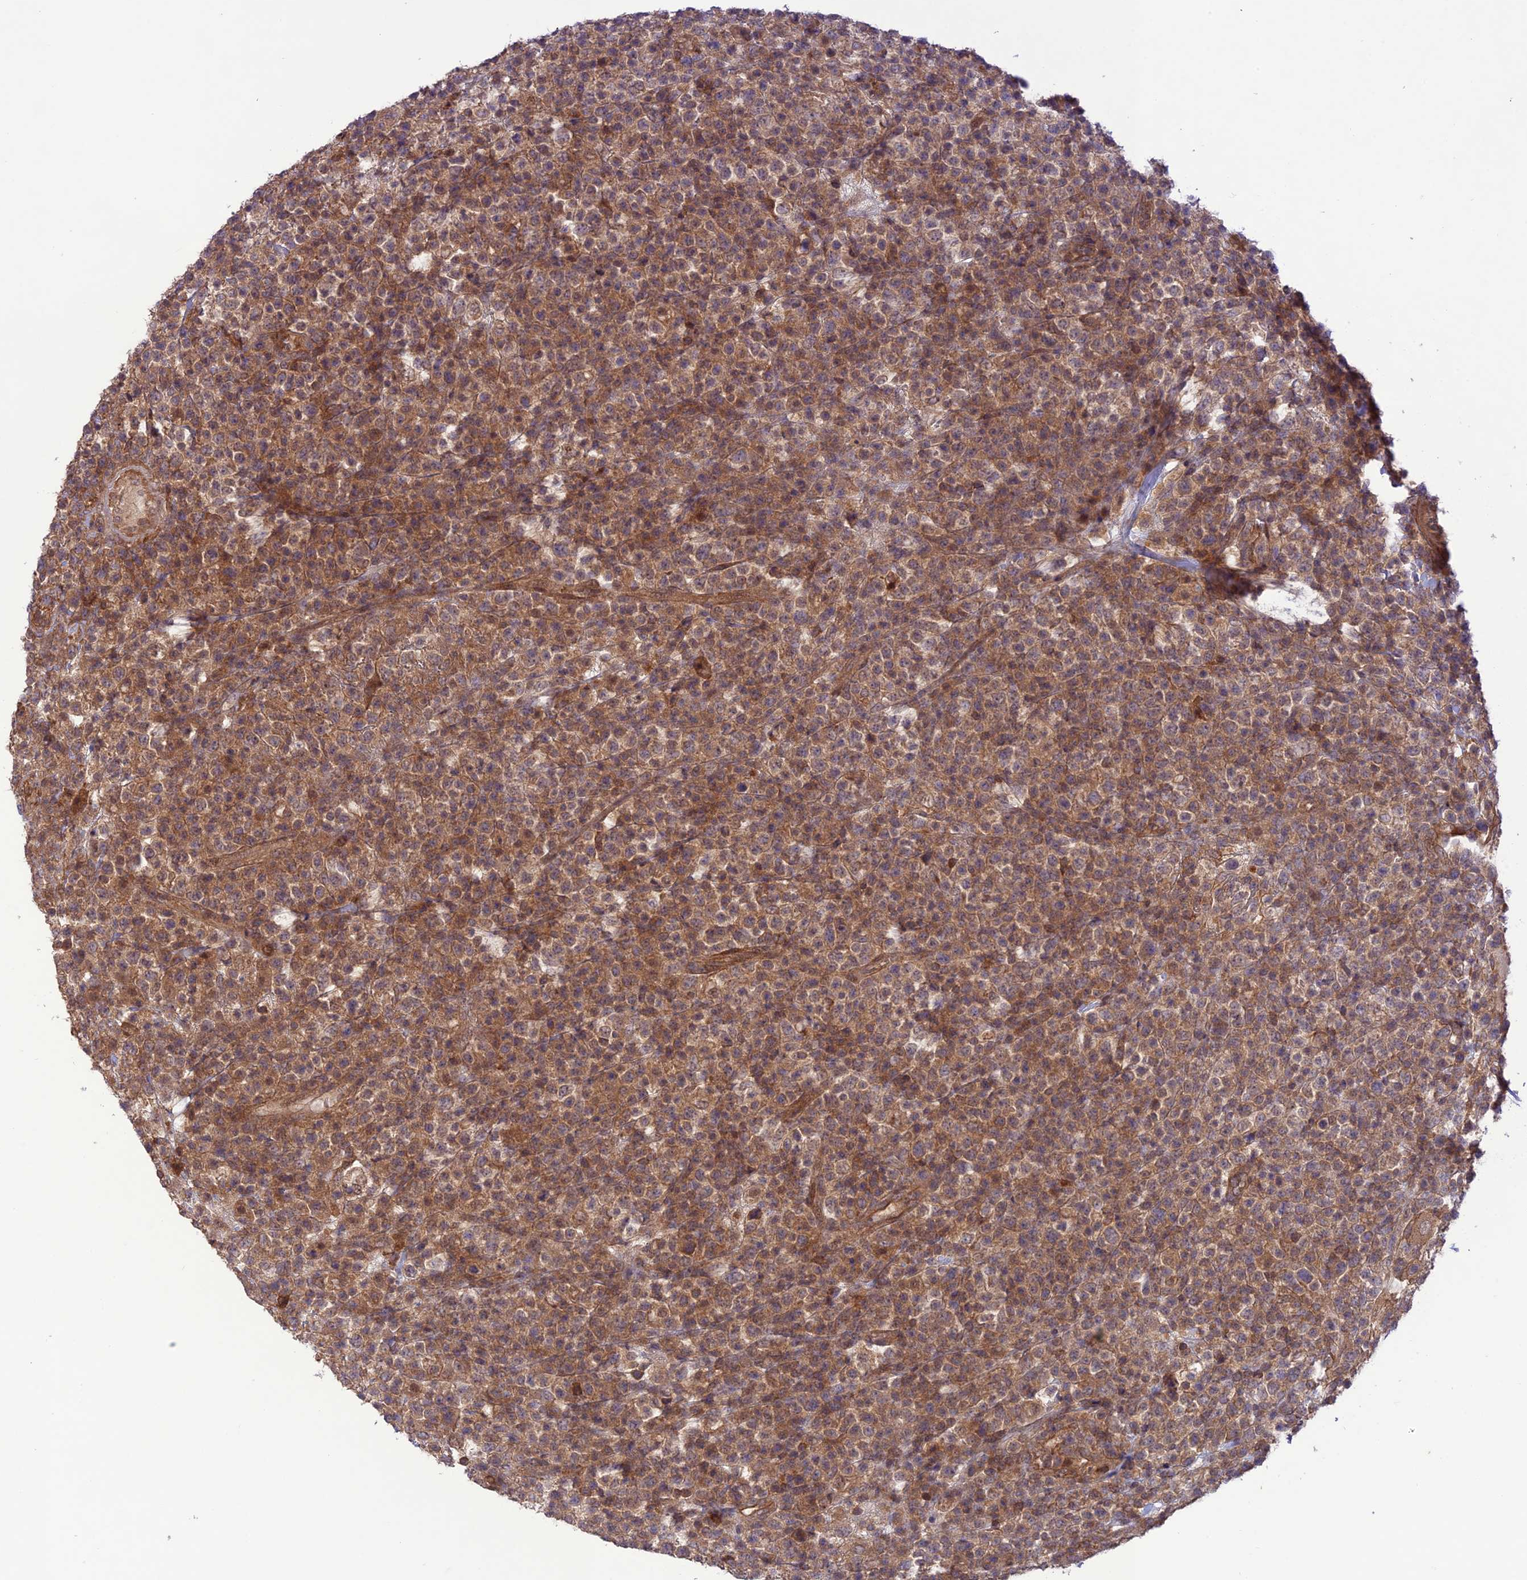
{"staining": {"intensity": "moderate", "quantity": ">75%", "location": "cytoplasmic/membranous"}, "tissue": "lymphoma", "cell_type": "Tumor cells", "image_type": "cancer", "snomed": [{"axis": "morphology", "description": "Malignant lymphoma, non-Hodgkin's type, High grade"}, {"axis": "topography", "description": "Colon"}], "caption": "High-grade malignant lymphoma, non-Hodgkin's type tissue demonstrates moderate cytoplasmic/membranous expression in approximately >75% of tumor cells, visualized by immunohistochemistry.", "gene": "FCHSD1", "patient": {"sex": "female", "age": 53}}